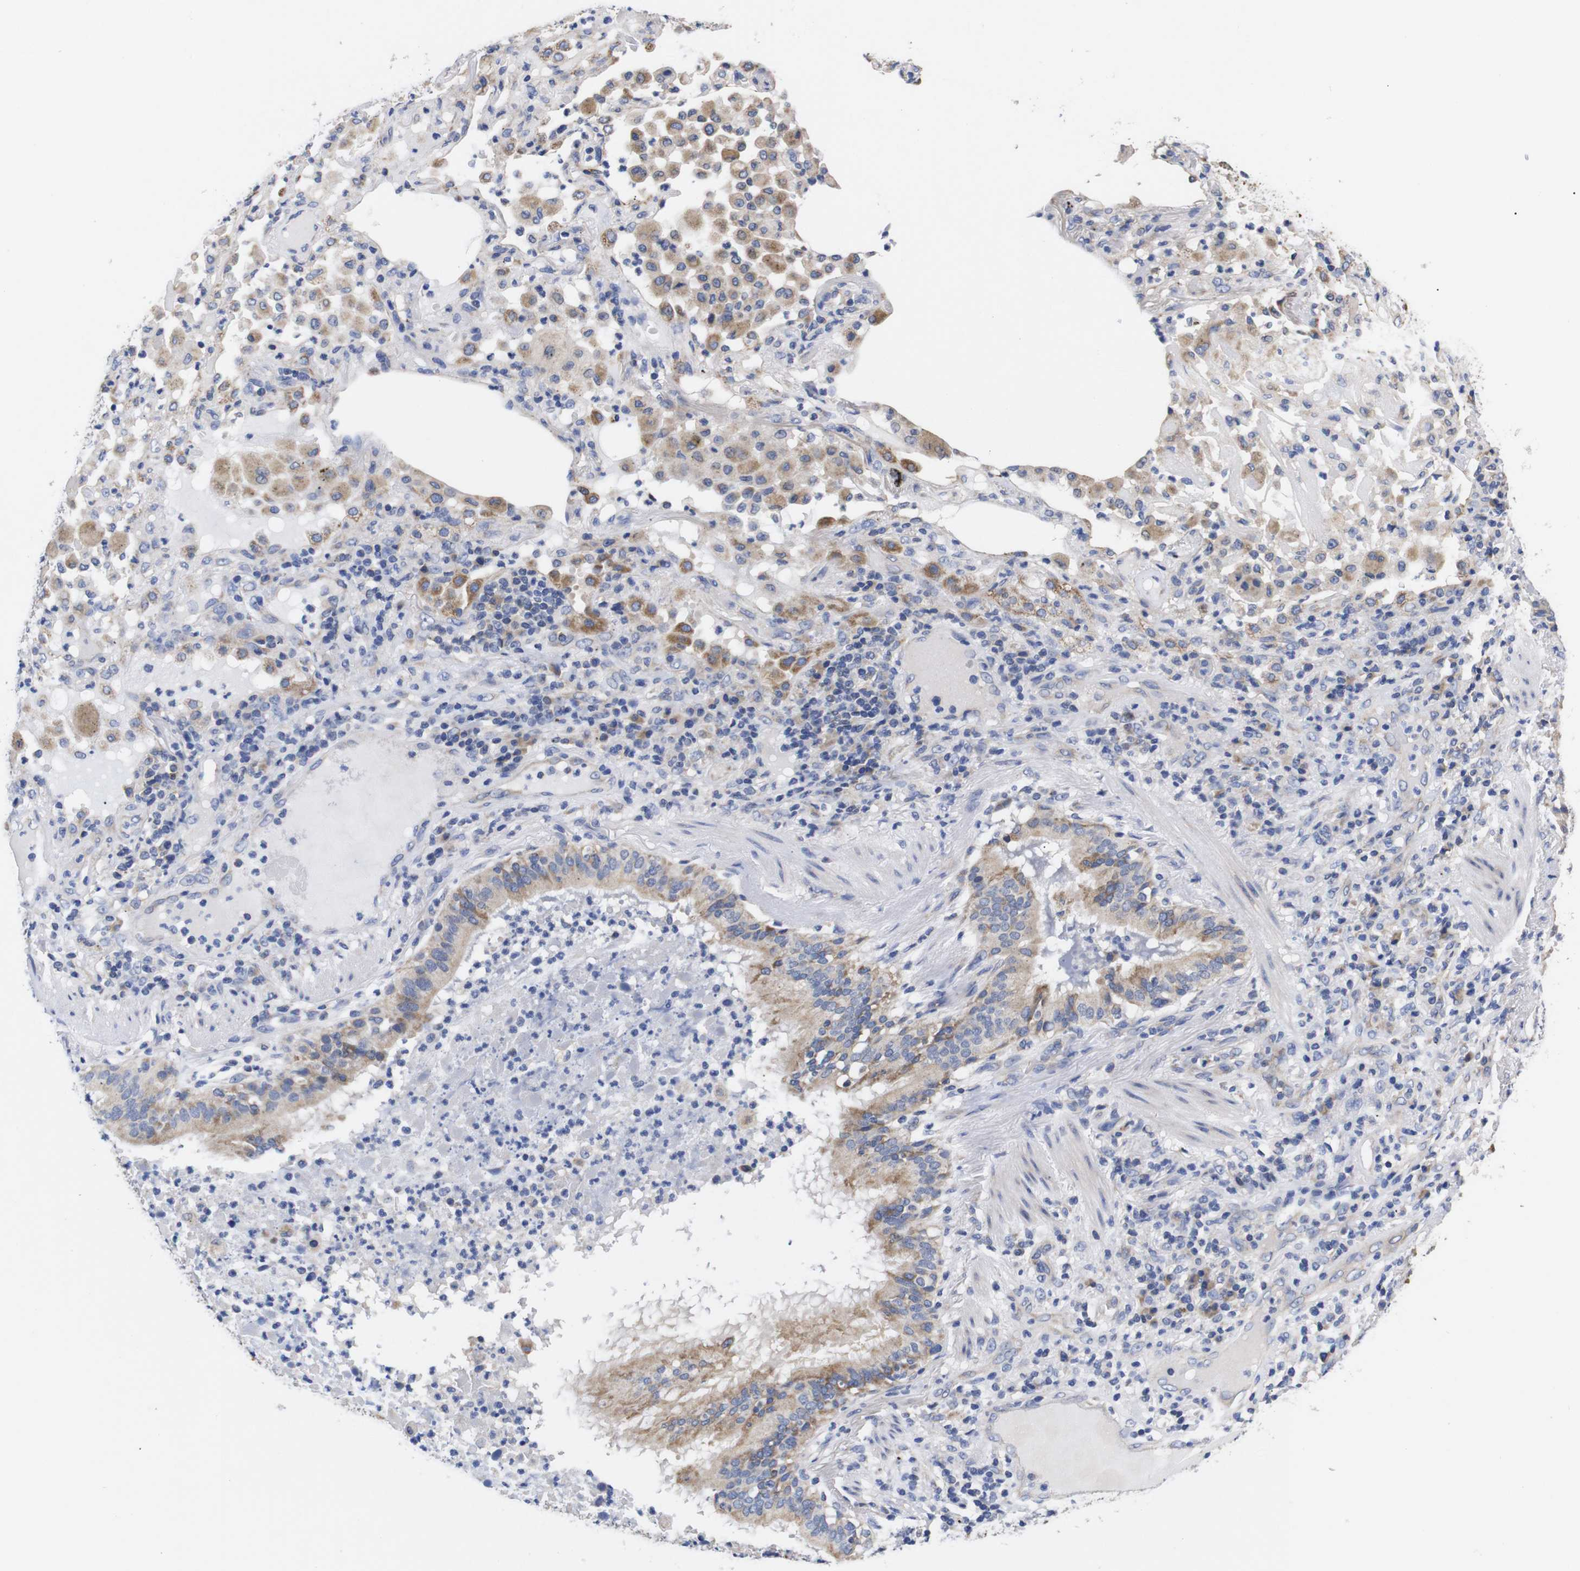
{"staining": {"intensity": "moderate", "quantity": ">75%", "location": "cytoplasmic/membranous"}, "tissue": "lung cancer", "cell_type": "Tumor cells", "image_type": "cancer", "snomed": [{"axis": "morphology", "description": "Squamous cell carcinoma, NOS"}, {"axis": "topography", "description": "Lung"}], "caption": "Immunohistochemistry (IHC) (DAB) staining of human lung cancer demonstrates moderate cytoplasmic/membranous protein staining in approximately >75% of tumor cells.", "gene": "OPN3", "patient": {"sex": "male", "age": 57}}